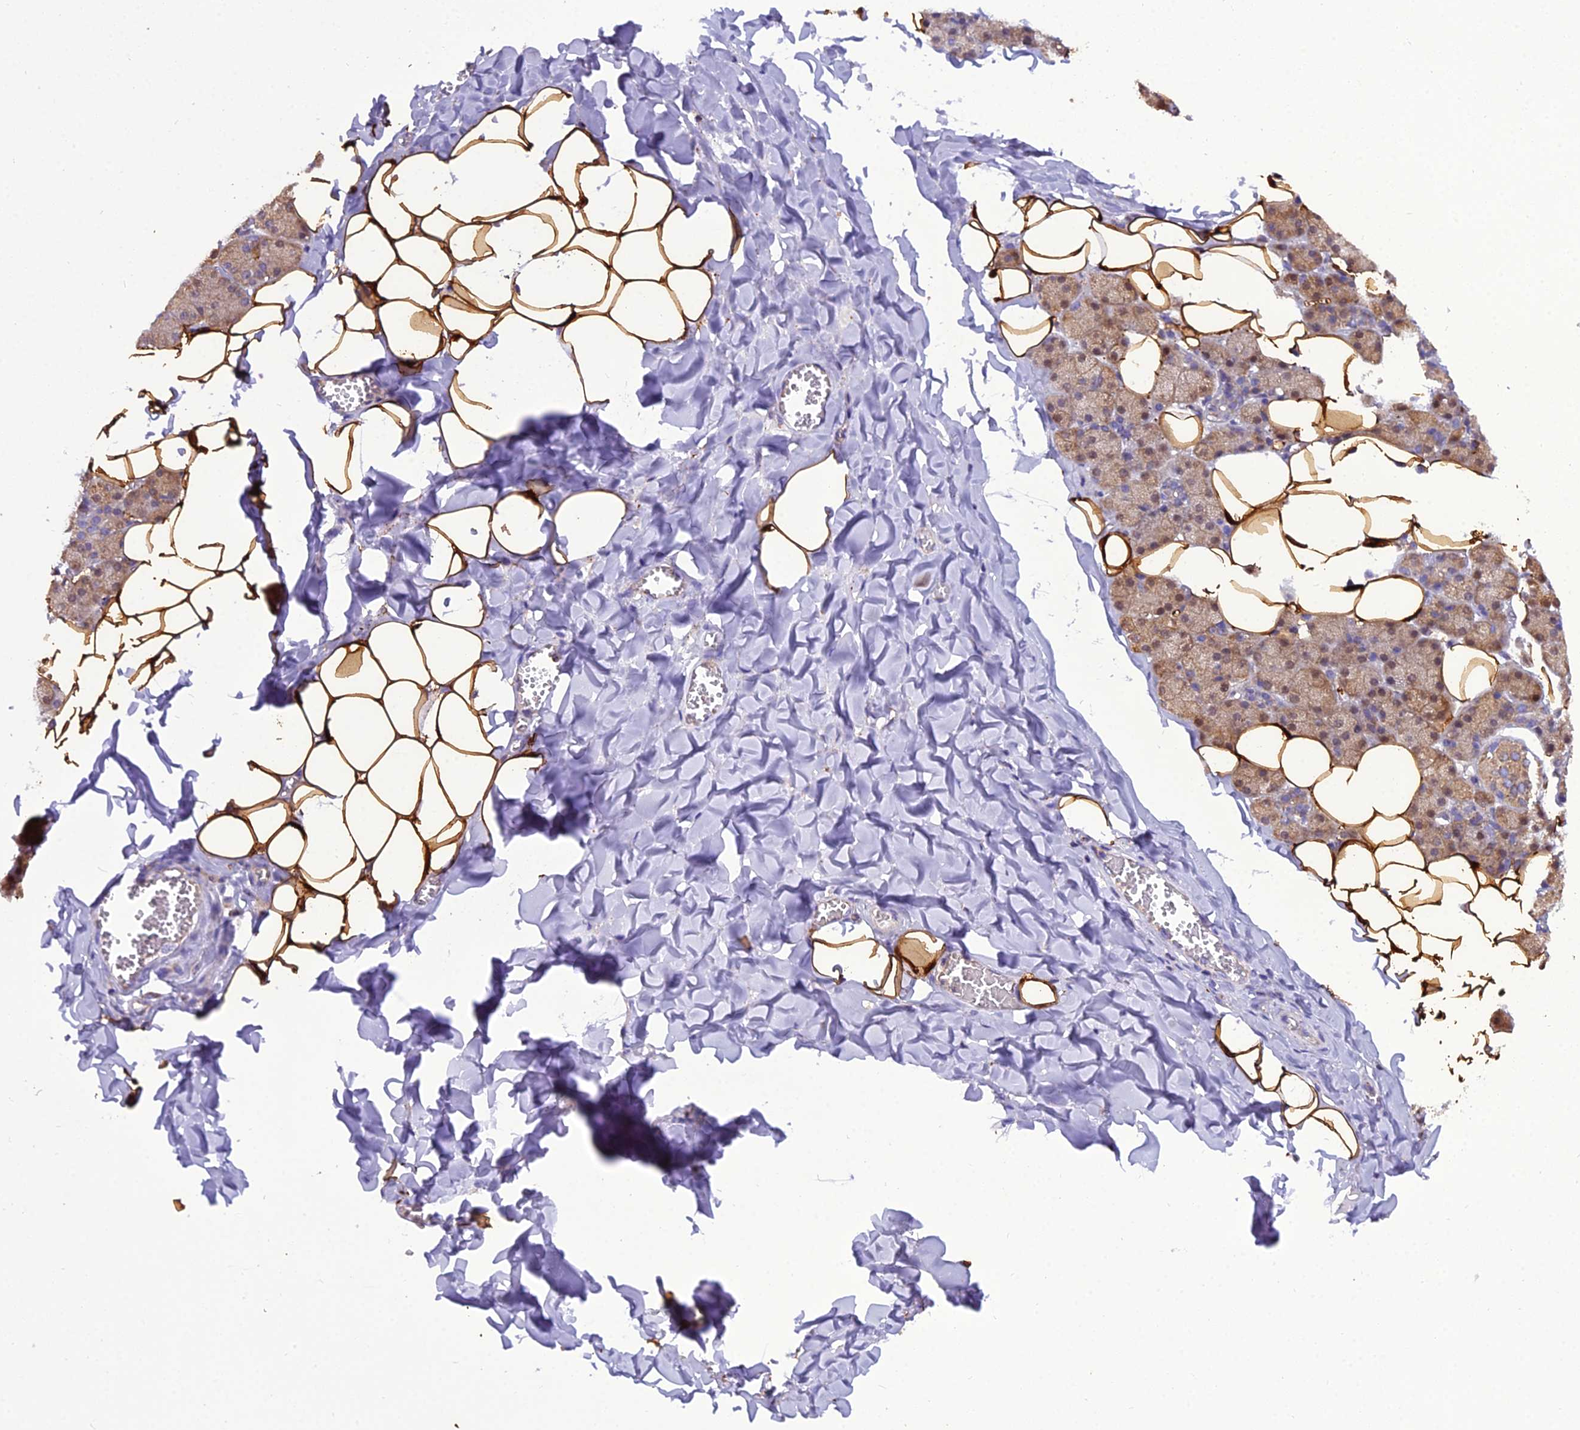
{"staining": {"intensity": "moderate", "quantity": ">75%", "location": "cytoplasmic/membranous,nuclear"}, "tissue": "salivary gland", "cell_type": "Glandular cells", "image_type": "normal", "snomed": [{"axis": "morphology", "description": "Normal tissue, NOS"}, {"axis": "topography", "description": "Salivary gland"}], "caption": "IHC (DAB) staining of unremarkable human salivary gland demonstrates moderate cytoplasmic/membranous,nuclear protein expression in approximately >75% of glandular cells.", "gene": "GPD1", "patient": {"sex": "female", "age": 33}}